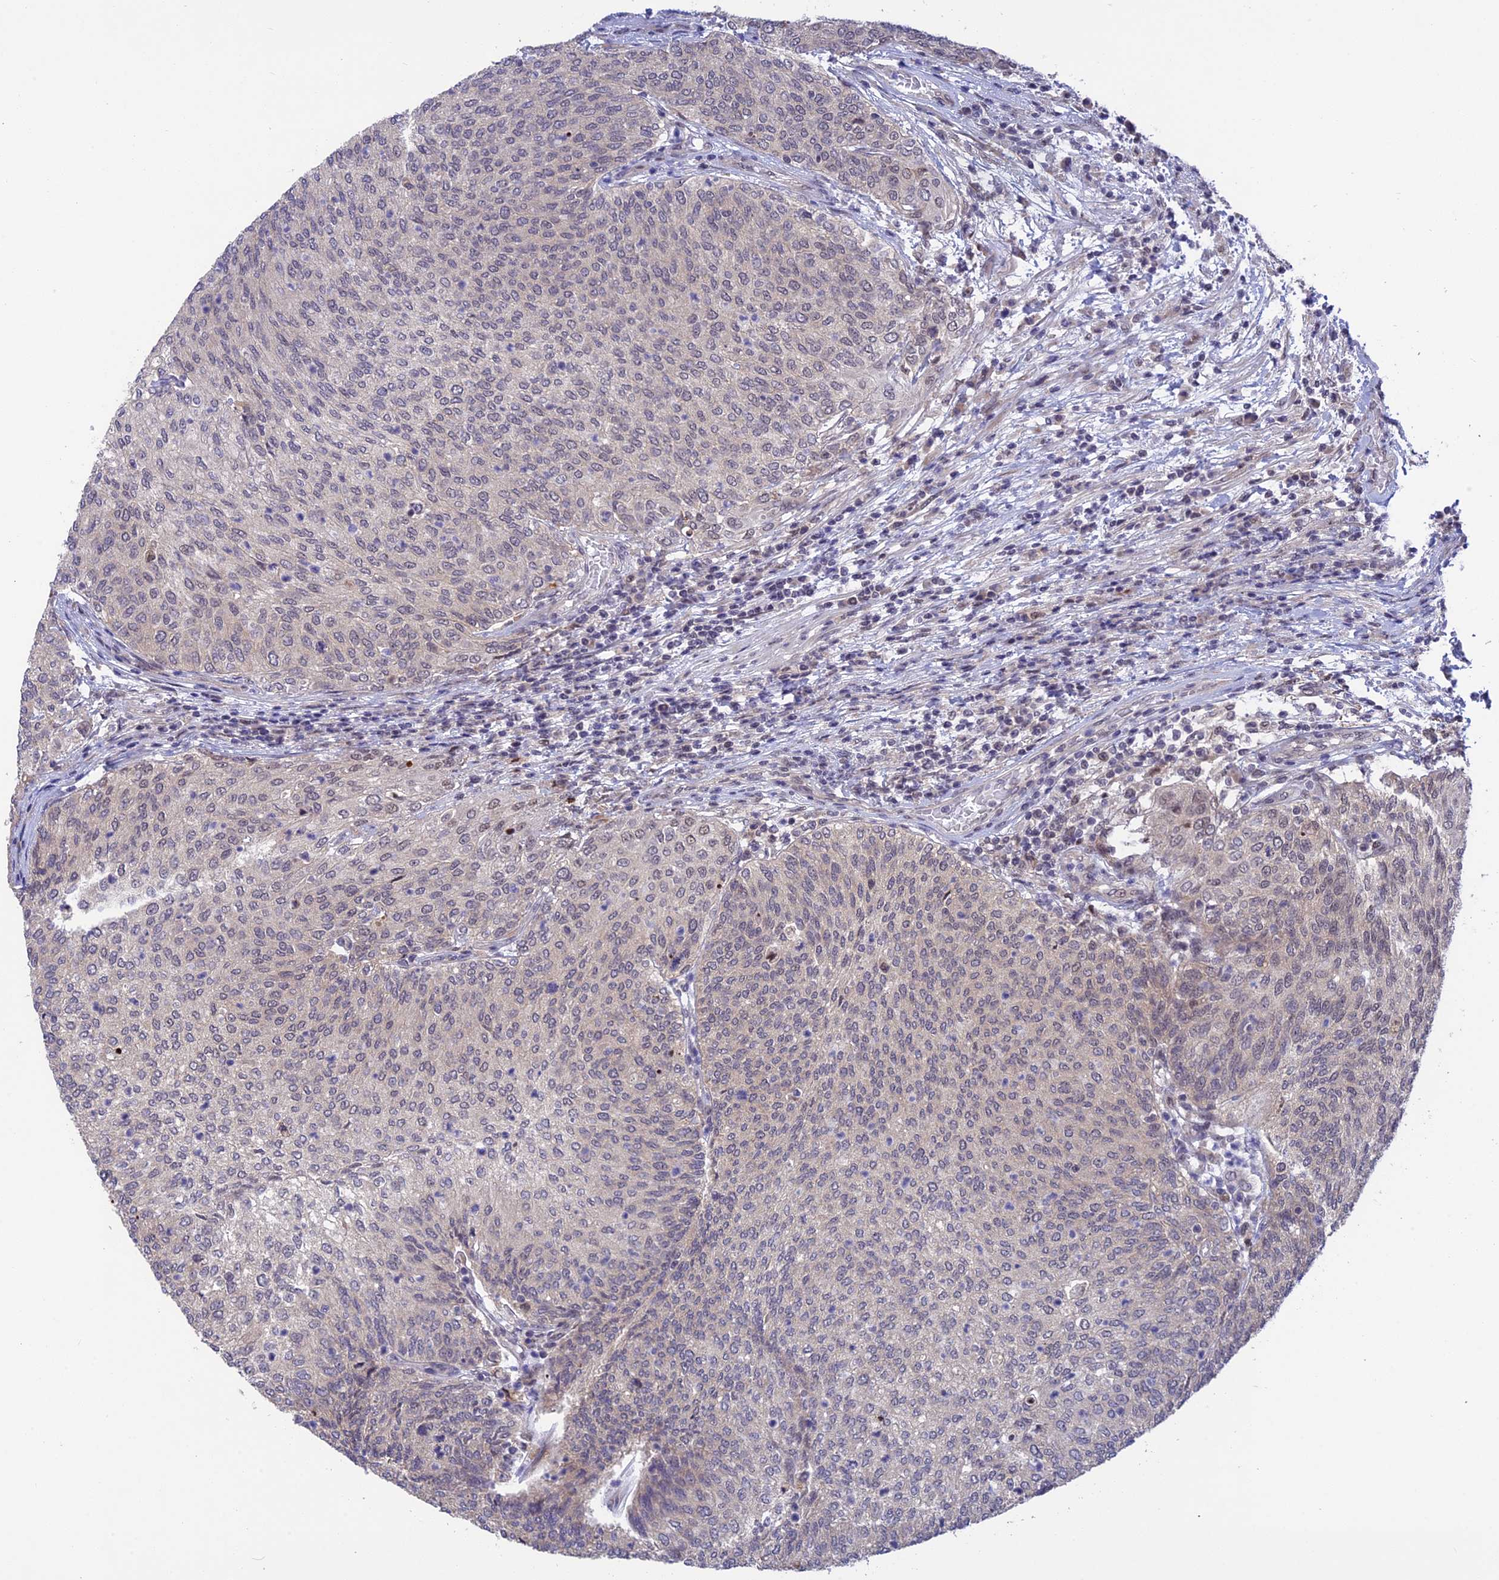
{"staining": {"intensity": "negative", "quantity": "none", "location": "none"}, "tissue": "urothelial cancer", "cell_type": "Tumor cells", "image_type": "cancer", "snomed": [{"axis": "morphology", "description": "Urothelial carcinoma, Low grade"}, {"axis": "topography", "description": "Urinary bladder"}], "caption": "Tumor cells show no significant positivity in urothelial cancer. Brightfield microscopy of immunohistochemistry stained with DAB (brown) and hematoxylin (blue), captured at high magnification.", "gene": "POLR2C", "patient": {"sex": "female", "age": 79}}